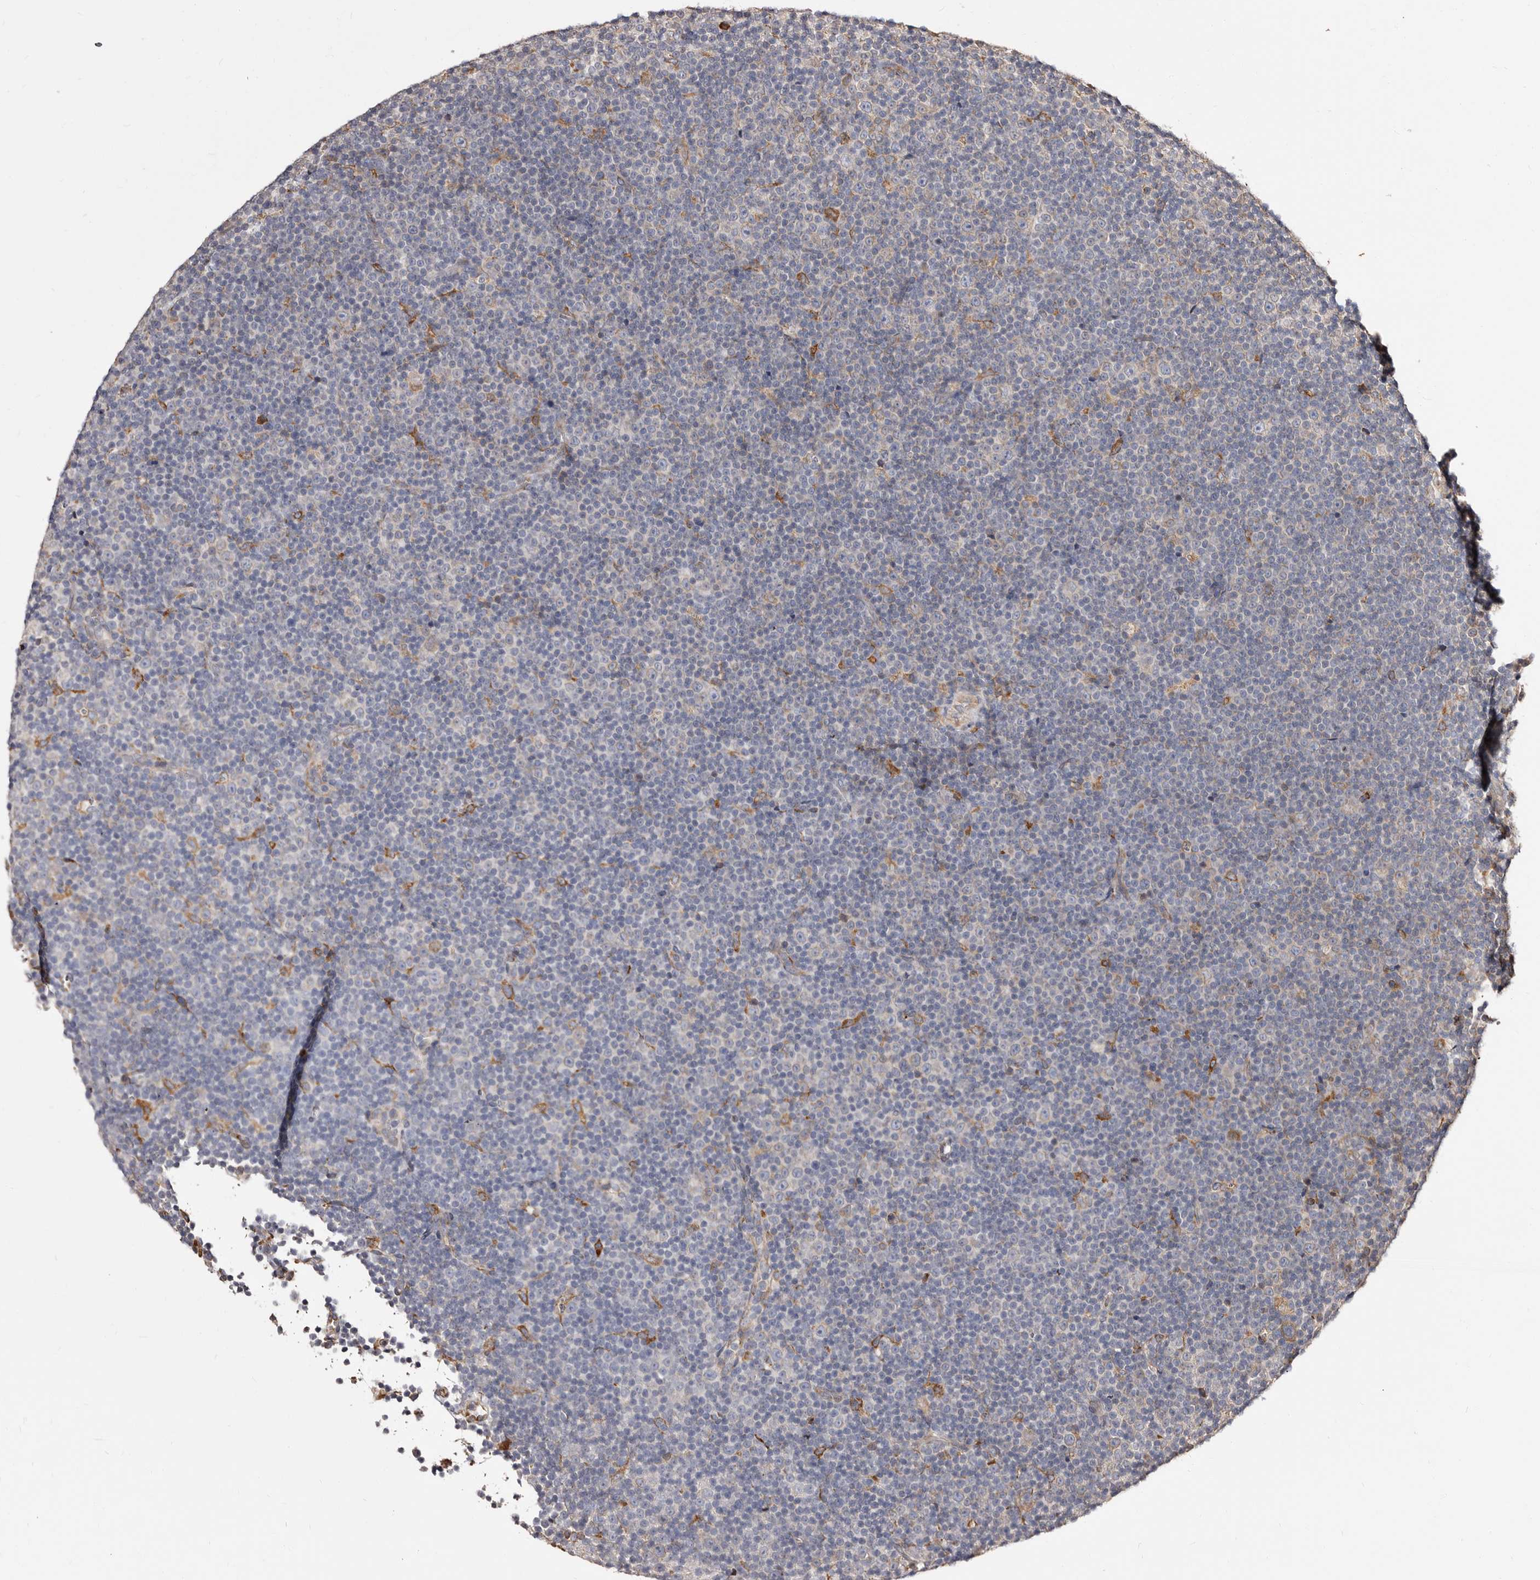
{"staining": {"intensity": "negative", "quantity": "none", "location": "none"}, "tissue": "lymphoma", "cell_type": "Tumor cells", "image_type": "cancer", "snomed": [{"axis": "morphology", "description": "Malignant lymphoma, non-Hodgkin's type, Low grade"}, {"axis": "topography", "description": "Lymph node"}], "caption": "The immunohistochemistry (IHC) micrograph has no significant expression in tumor cells of malignant lymphoma, non-Hodgkin's type (low-grade) tissue.", "gene": "ACBD6", "patient": {"sex": "female", "age": 67}}